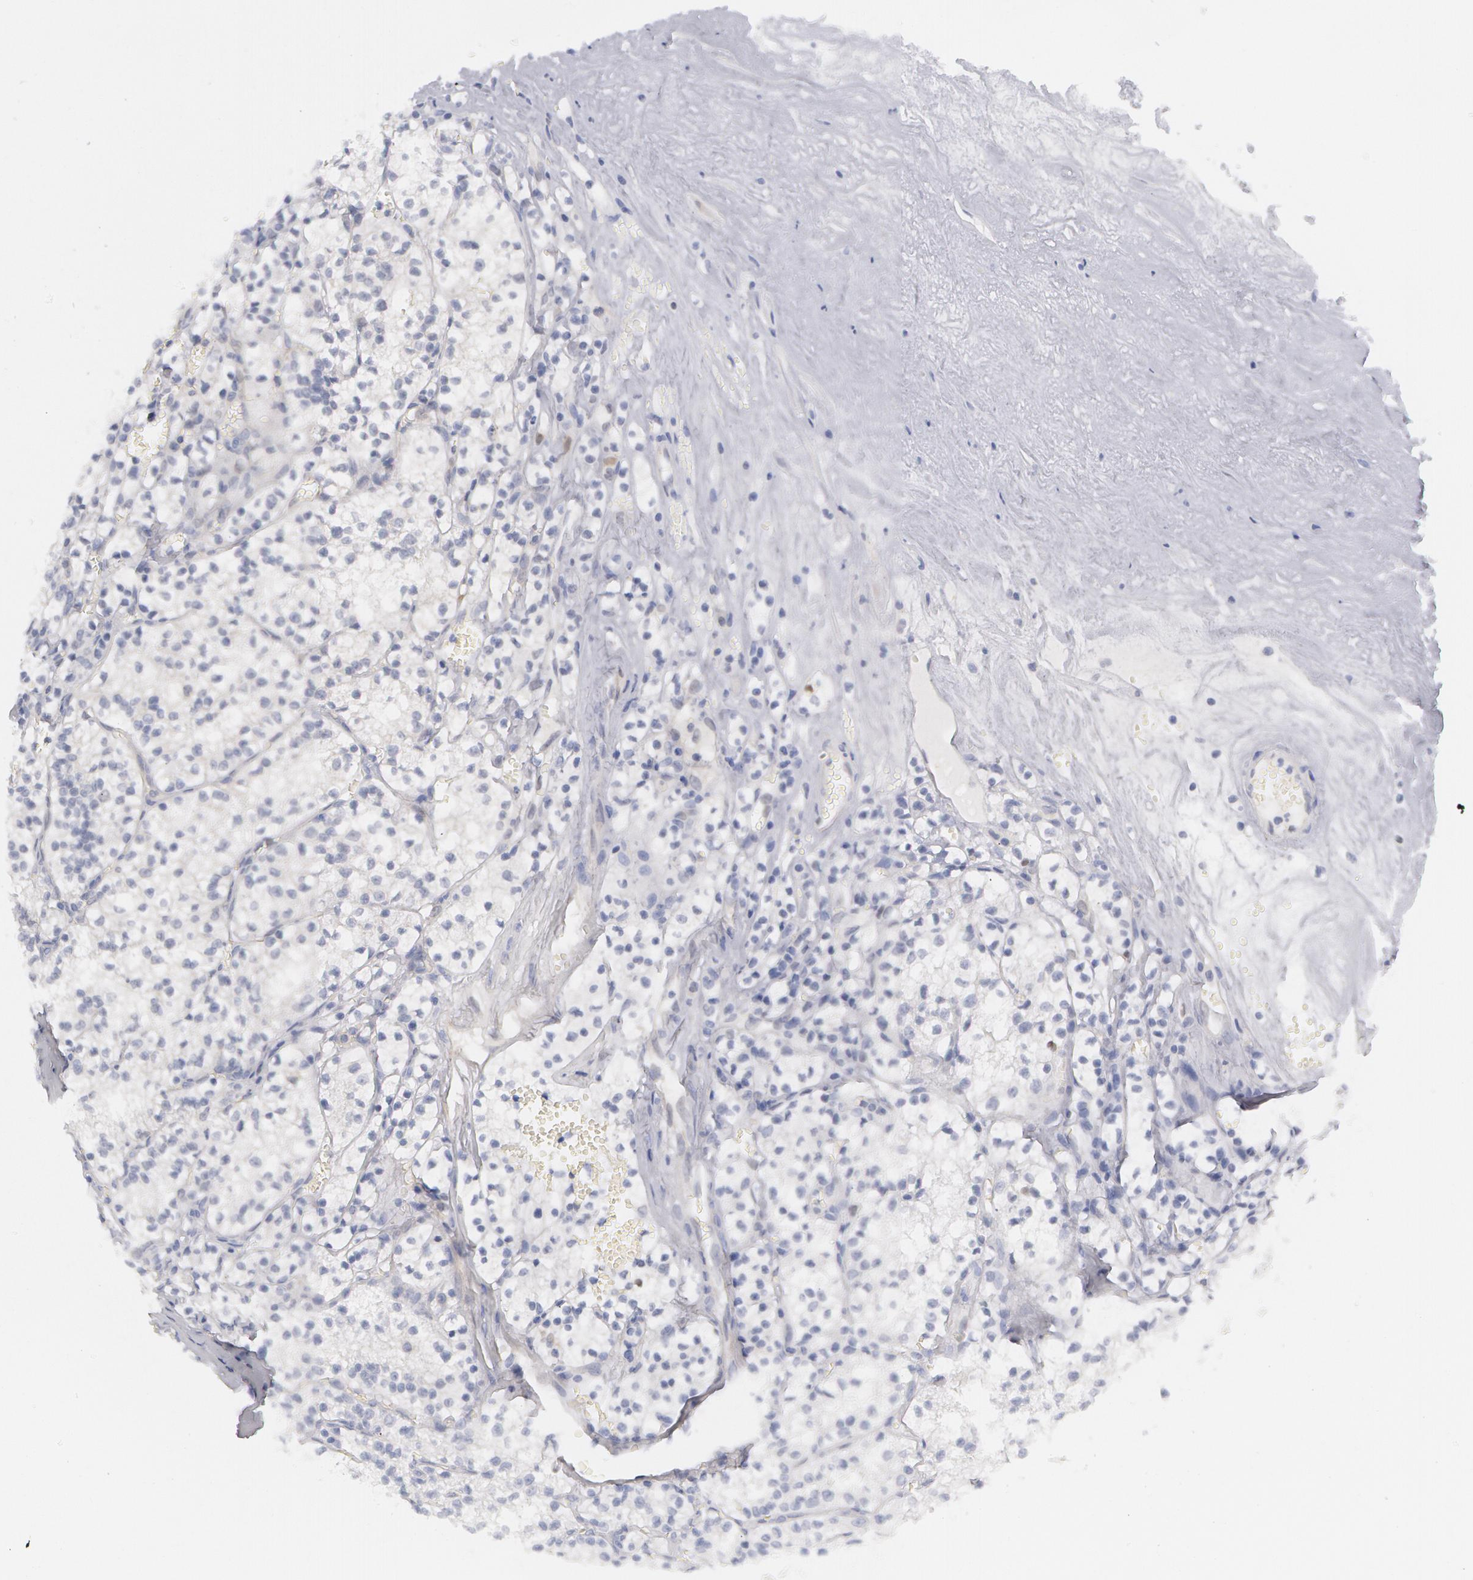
{"staining": {"intensity": "negative", "quantity": "none", "location": "none"}, "tissue": "renal cancer", "cell_type": "Tumor cells", "image_type": "cancer", "snomed": [{"axis": "morphology", "description": "Adenocarcinoma, NOS"}, {"axis": "topography", "description": "Kidney"}], "caption": "Micrograph shows no protein expression in tumor cells of adenocarcinoma (renal) tissue.", "gene": "TXNRD1", "patient": {"sex": "male", "age": 61}}